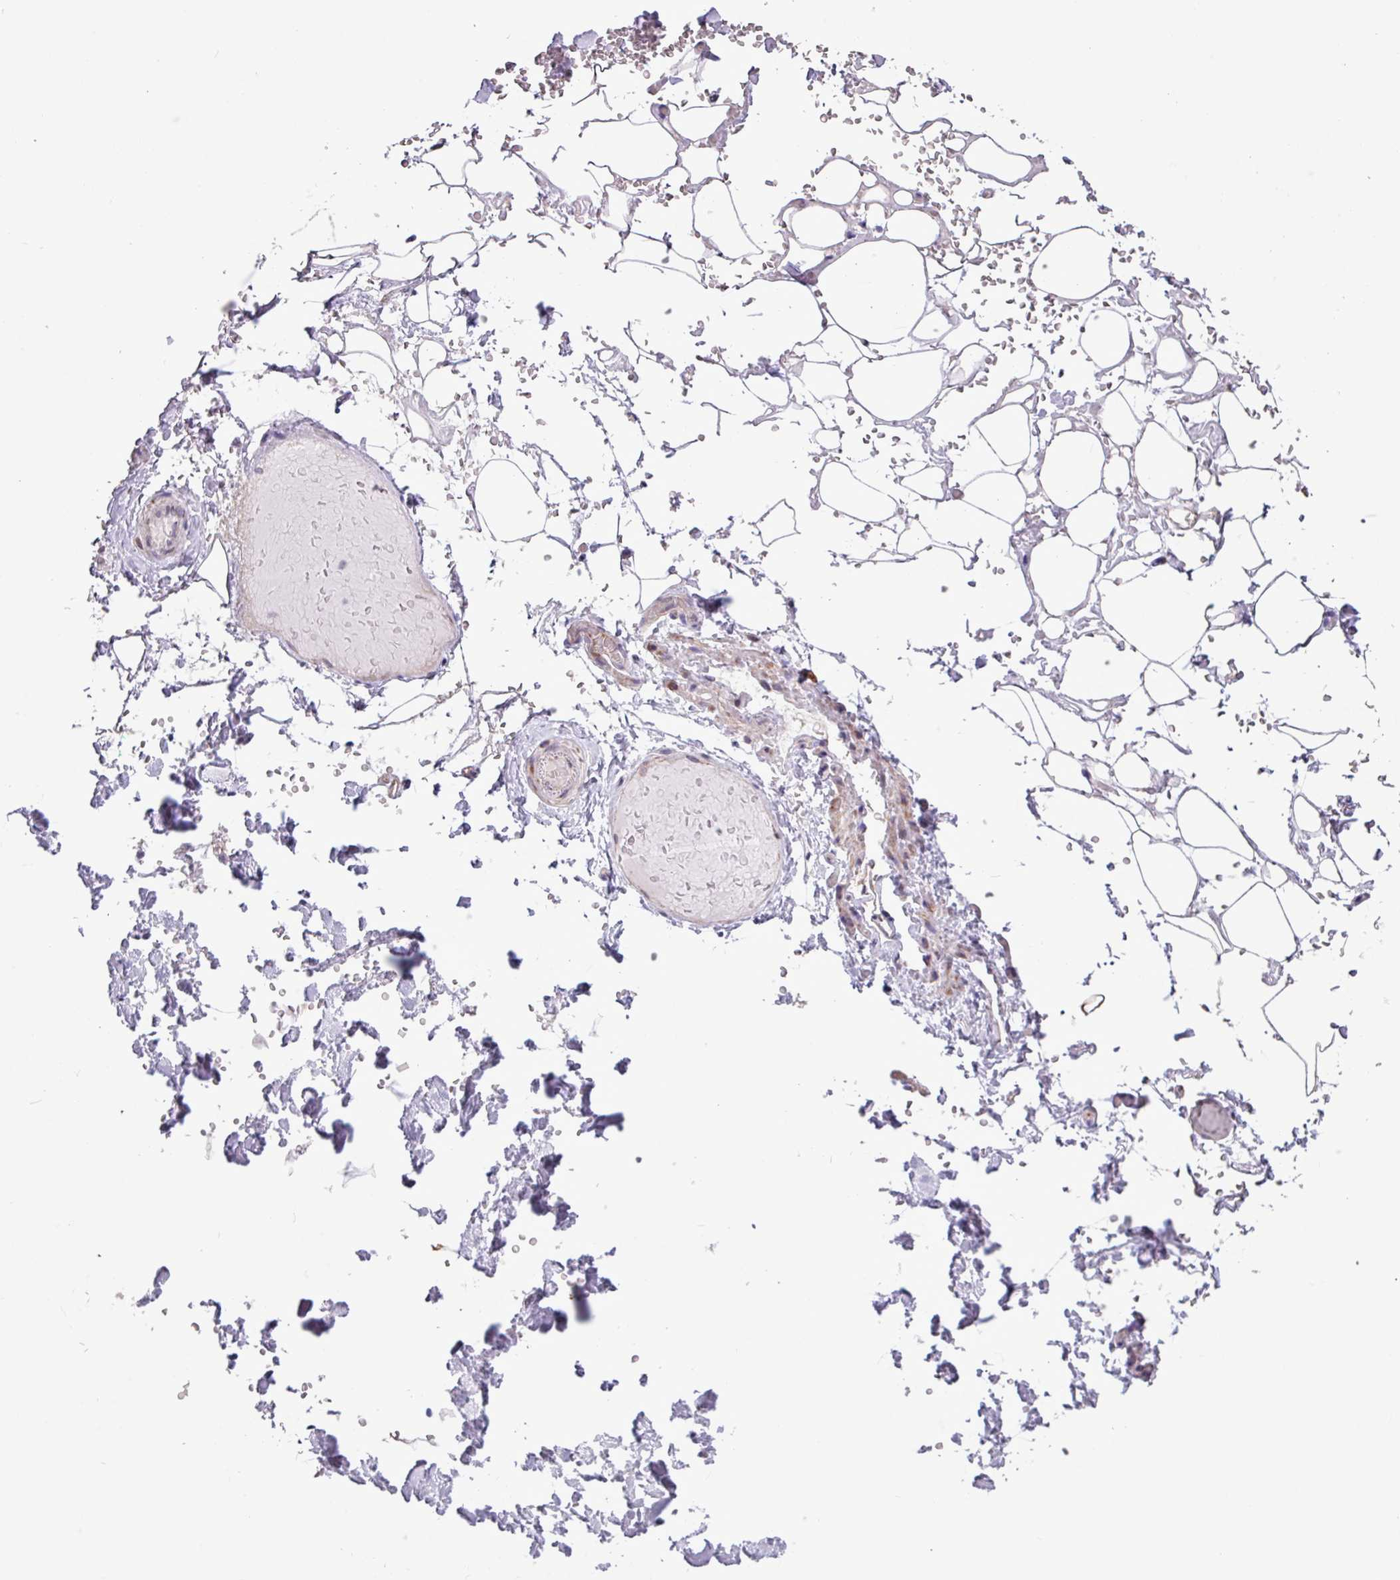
{"staining": {"intensity": "negative", "quantity": "none", "location": "none"}, "tissue": "adipose tissue", "cell_type": "Adipocytes", "image_type": "normal", "snomed": [{"axis": "morphology", "description": "Normal tissue, NOS"}, {"axis": "topography", "description": "Salivary gland"}, {"axis": "topography", "description": "Peripheral nerve tissue"}], "caption": "DAB immunohistochemical staining of benign adipose tissue reveals no significant expression in adipocytes. The staining was performed using DAB to visualize the protein expression in brown, while the nuclei were stained in blue with hematoxylin (Magnification: 20x).", "gene": "RTL3", "patient": {"sex": "male", "age": 38}}